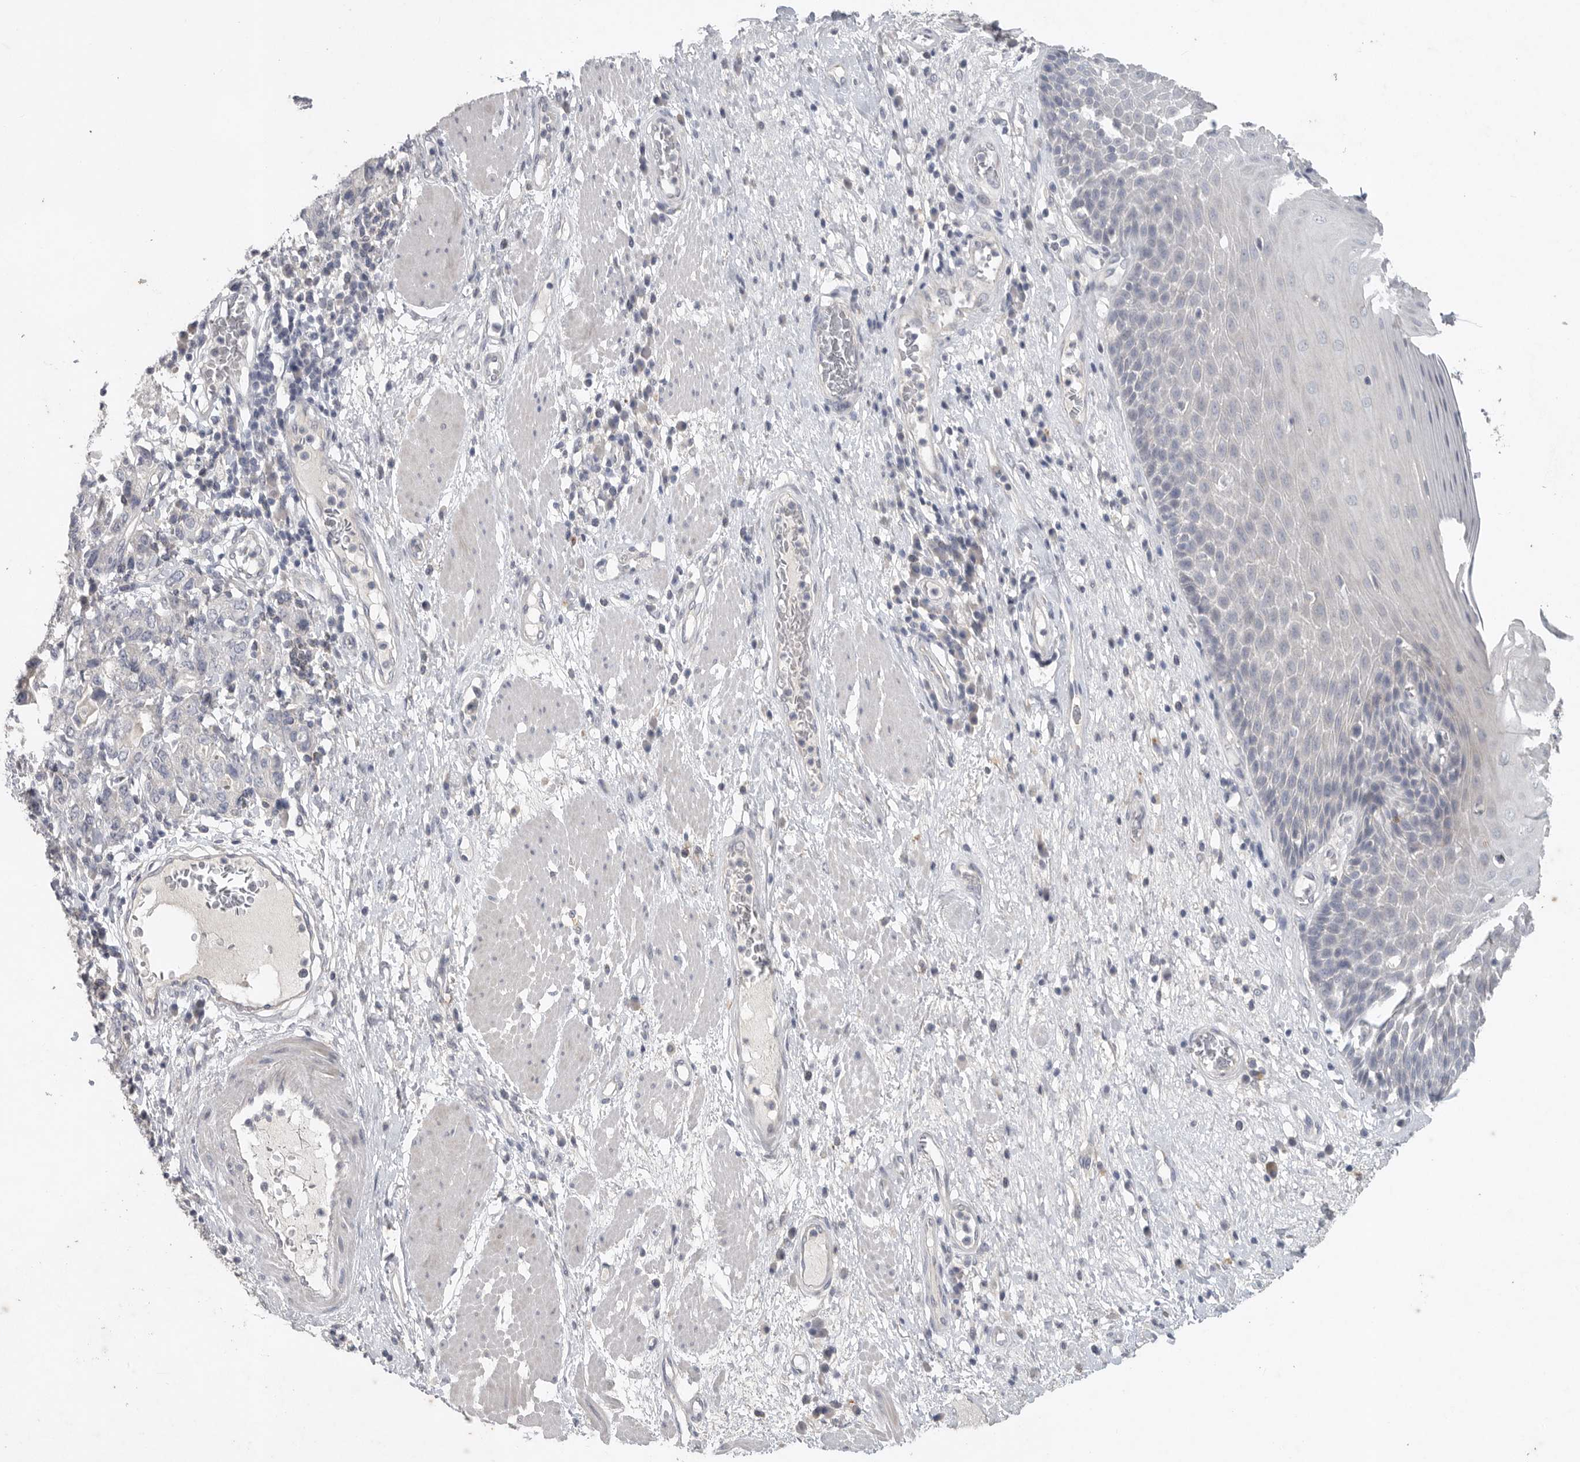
{"staining": {"intensity": "negative", "quantity": "none", "location": "none"}, "tissue": "esophagus", "cell_type": "Squamous epithelial cells", "image_type": "normal", "snomed": [{"axis": "morphology", "description": "Normal tissue, NOS"}, {"axis": "morphology", "description": "Adenocarcinoma, NOS"}, {"axis": "topography", "description": "Esophagus"}], "caption": "An image of esophagus stained for a protein demonstrates no brown staining in squamous epithelial cells. (DAB (3,3'-diaminobenzidine) immunohistochemistry (IHC), high magnification).", "gene": "REG4", "patient": {"sex": "male", "age": 62}}